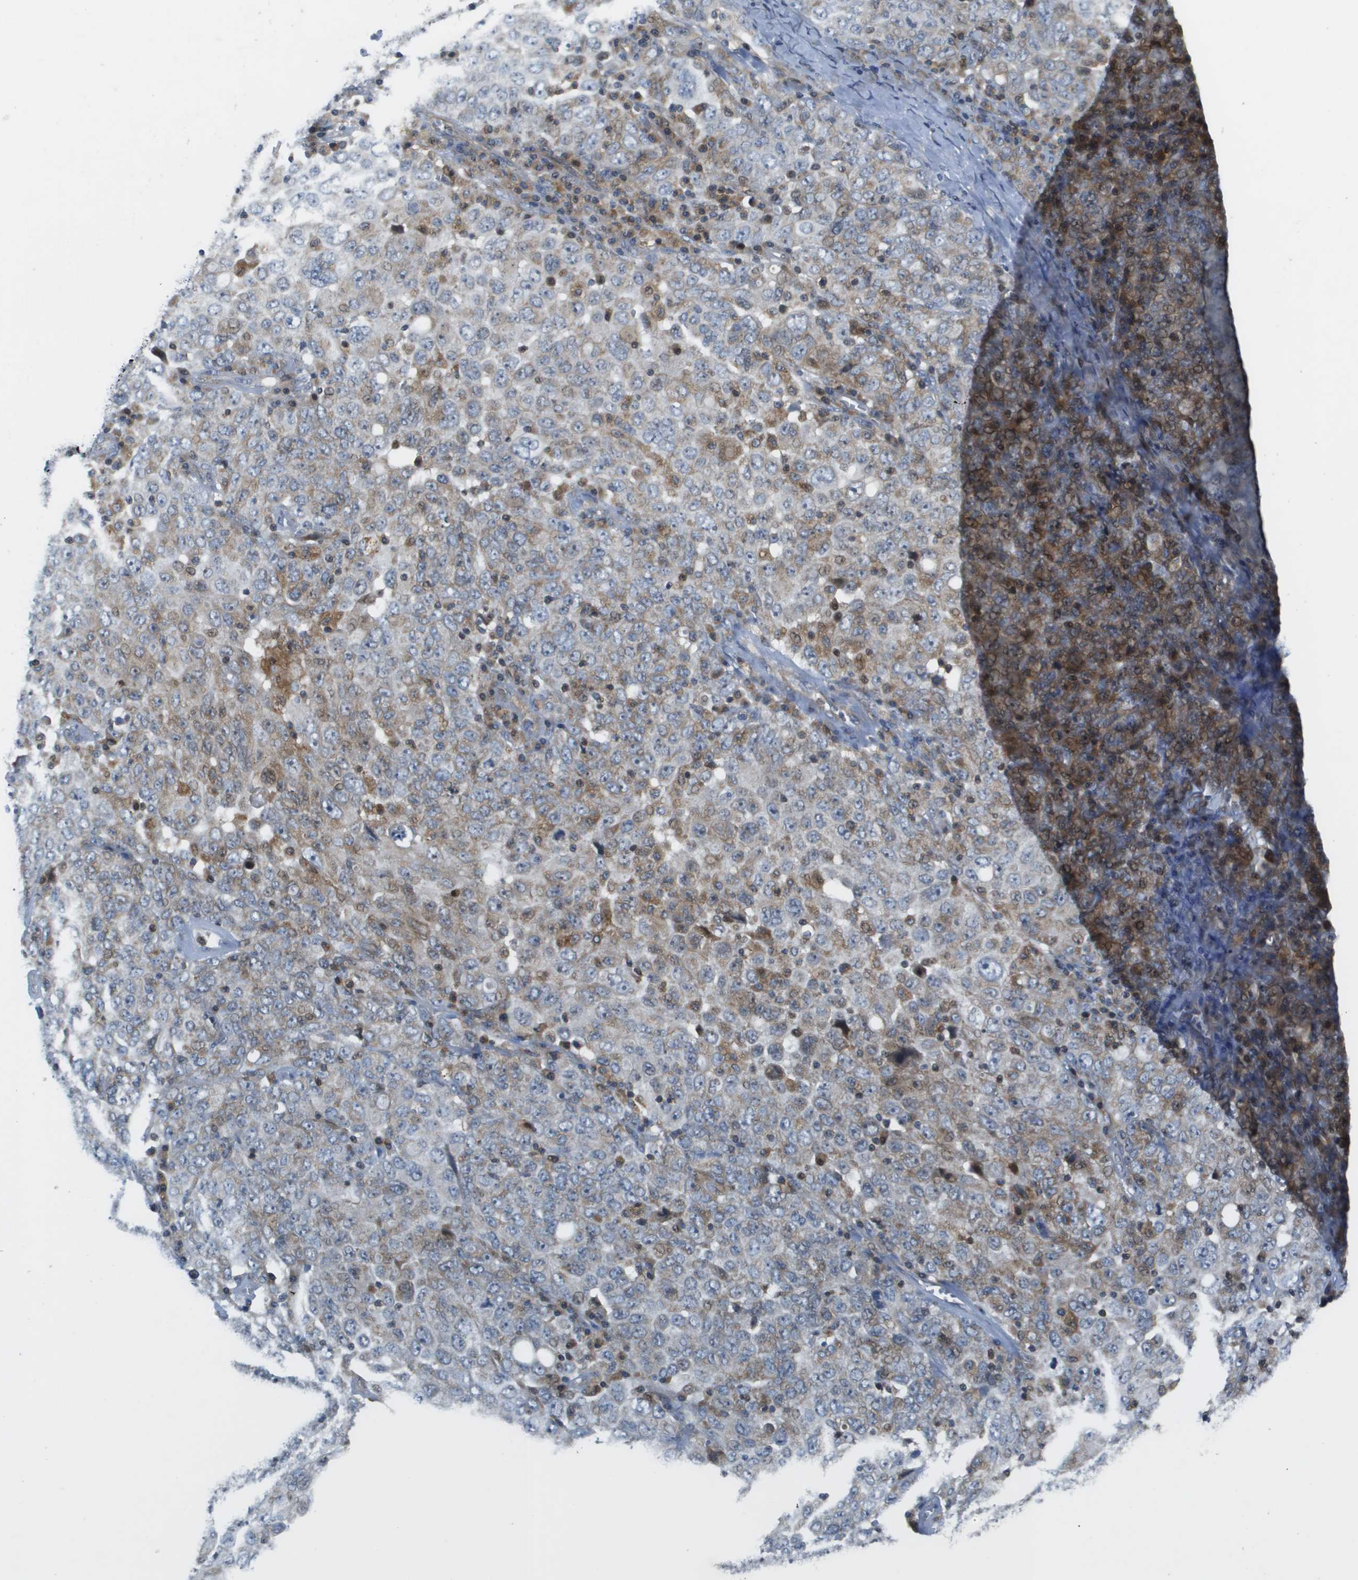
{"staining": {"intensity": "moderate", "quantity": "<25%", "location": "cytoplasmic/membranous"}, "tissue": "ovarian cancer", "cell_type": "Tumor cells", "image_type": "cancer", "snomed": [{"axis": "morphology", "description": "Carcinoma, endometroid"}, {"axis": "topography", "description": "Ovary"}], "caption": "Immunohistochemical staining of ovarian cancer (endometroid carcinoma) displays low levels of moderate cytoplasmic/membranous protein expression in approximately <25% of tumor cells.", "gene": "SCN4B", "patient": {"sex": "female", "age": 62}}